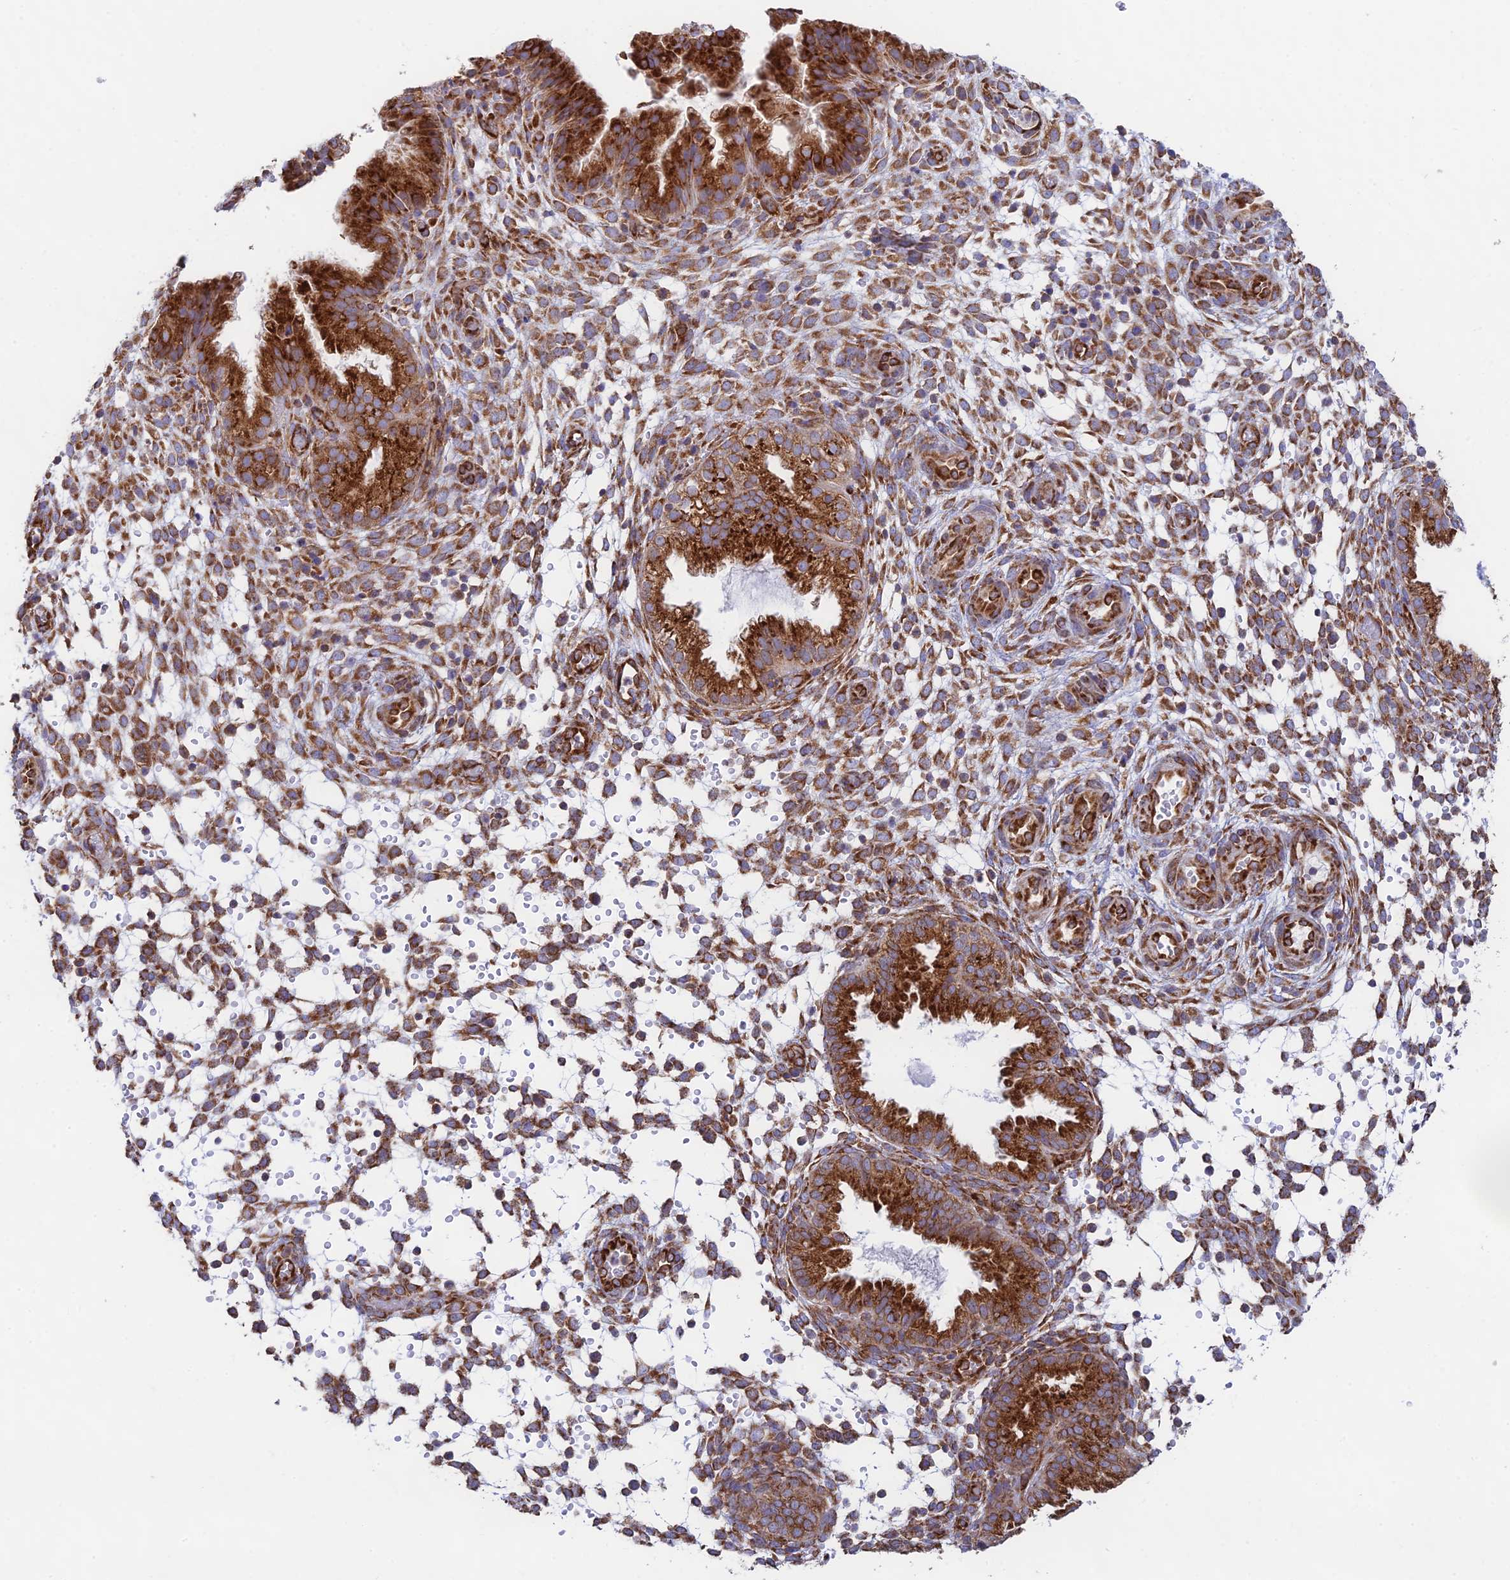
{"staining": {"intensity": "strong", "quantity": "25%-75%", "location": "cytoplasmic/membranous"}, "tissue": "endometrium", "cell_type": "Cells in endometrial stroma", "image_type": "normal", "snomed": [{"axis": "morphology", "description": "Normal tissue, NOS"}, {"axis": "topography", "description": "Endometrium"}], "caption": "Endometrium stained for a protein (brown) shows strong cytoplasmic/membranous positive expression in approximately 25%-75% of cells in endometrial stroma.", "gene": "CCDC69", "patient": {"sex": "female", "age": 33}}